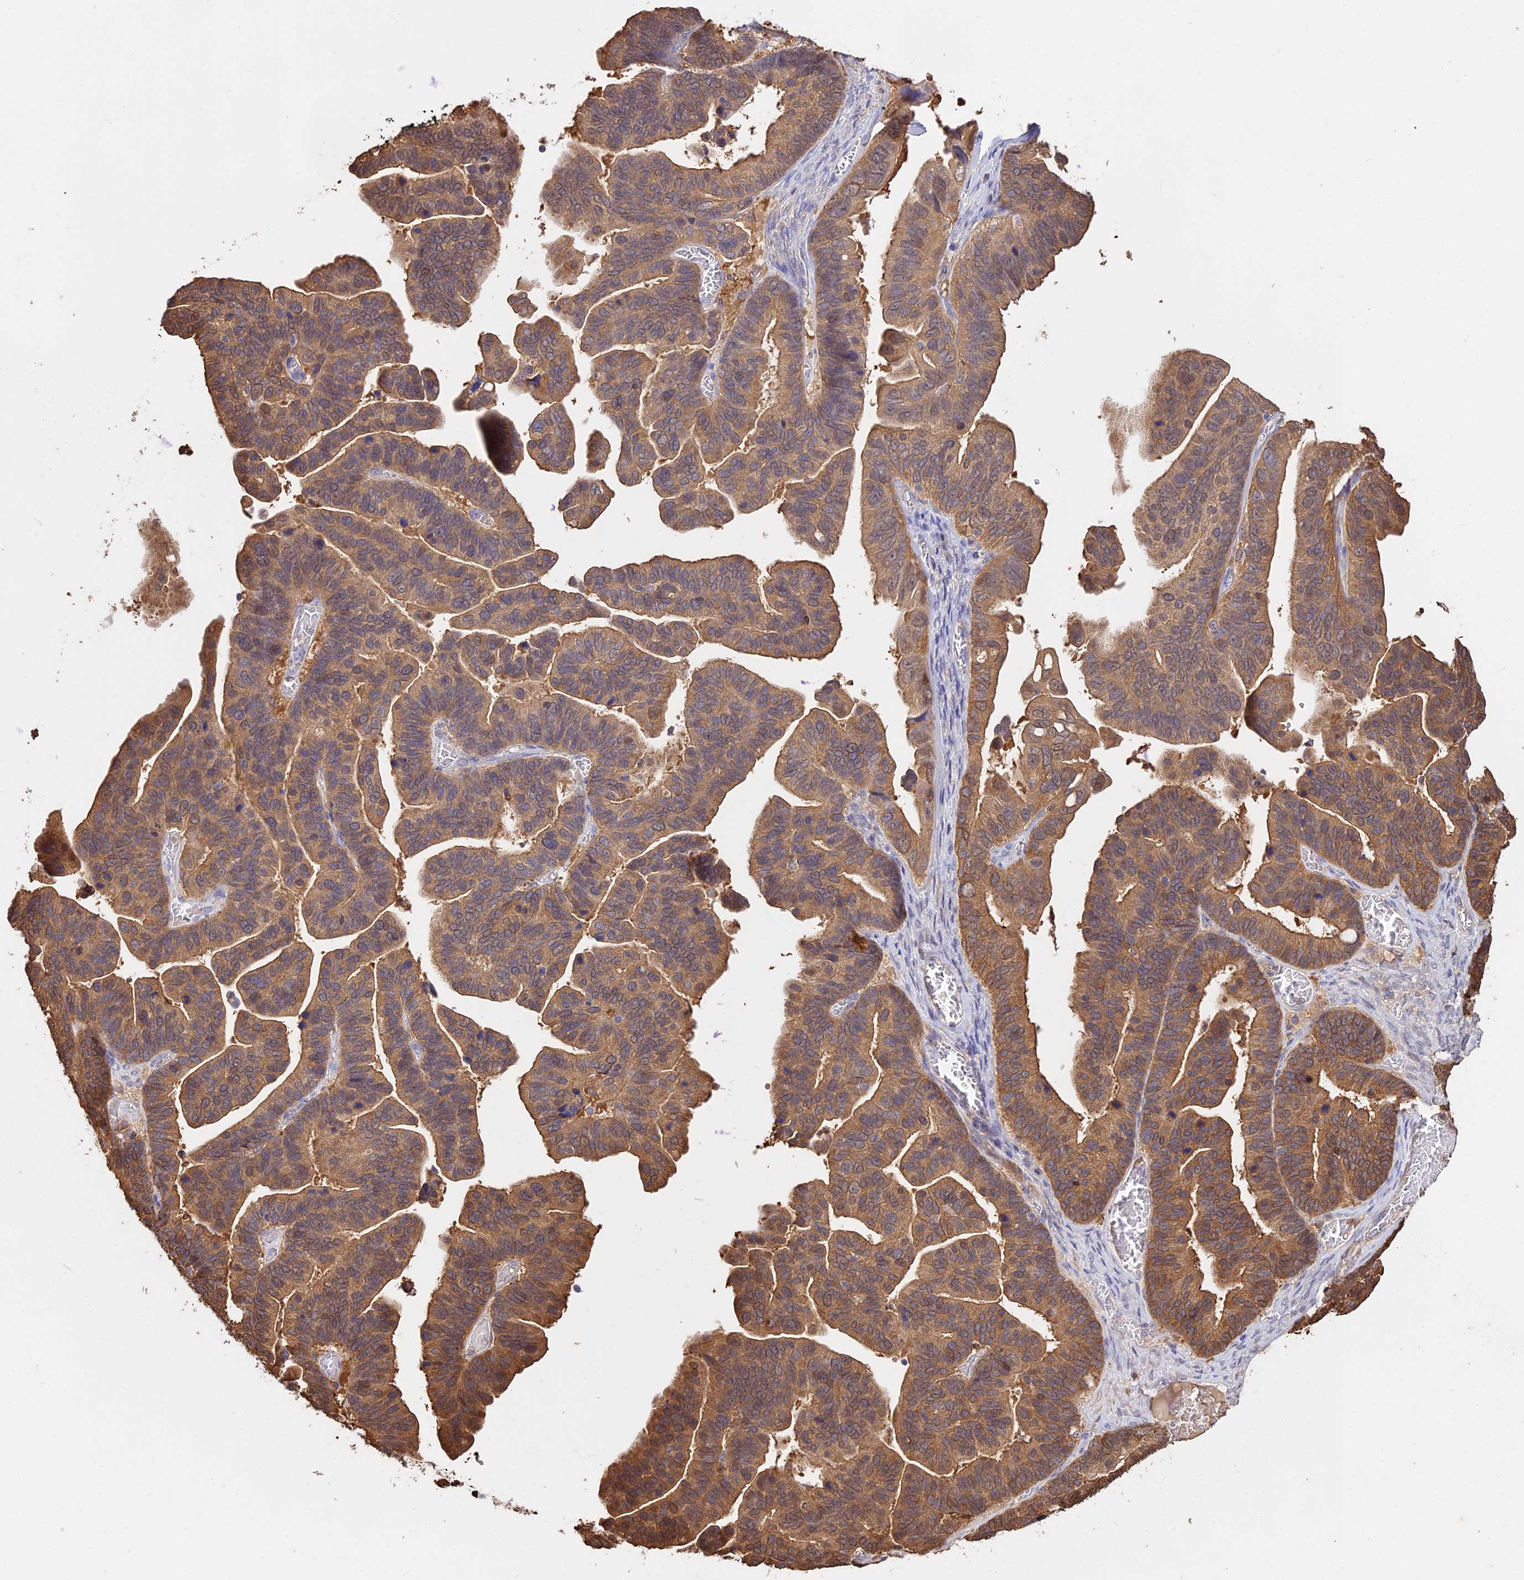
{"staining": {"intensity": "moderate", "quantity": ">75%", "location": "cytoplasmic/membranous"}, "tissue": "ovarian cancer", "cell_type": "Tumor cells", "image_type": "cancer", "snomed": [{"axis": "morphology", "description": "Cystadenocarcinoma, serous, NOS"}, {"axis": "topography", "description": "Ovary"}], "caption": "Protein expression analysis of human ovarian cancer (serous cystadenocarcinoma) reveals moderate cytoplasmic/membranous positivity in approximately >75% of tumor cells. Using DAB (brown) and hematoxylin (blue) stains, captured at high magnification using brightfield microscopy.", "gene": "FBP1", "patient": {"sex": "female", "age": 56}}